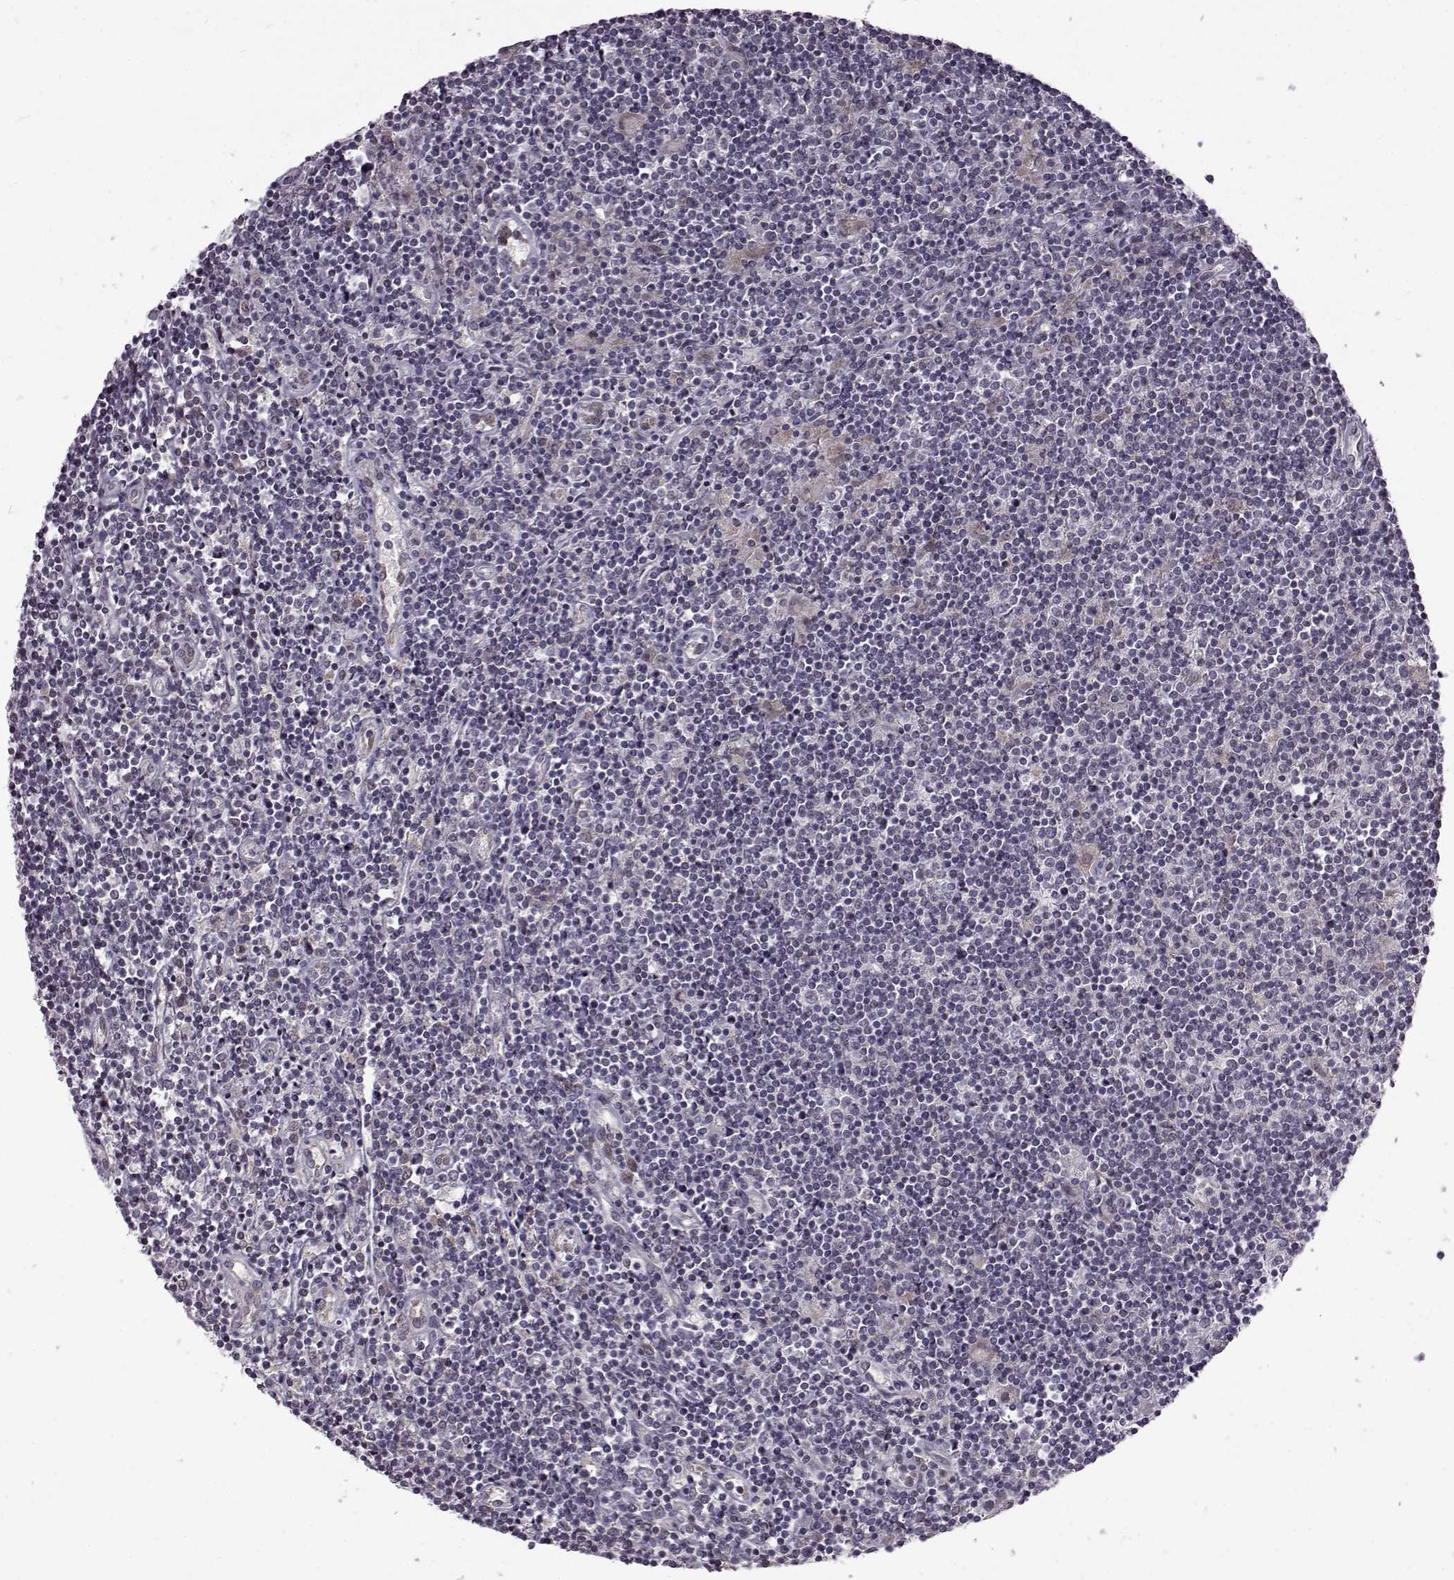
{"staining": {"intensity": "negative", "quantity": "none", "location": "none"}, "tissue": "lymphoma", "cell_type": "Tumor cells", "image_type": "cancer", "snomed": [{"axis": "morphology", "description": "Hodgkin's disease, NOS"}, {"axis": "topography", "description": "Lymph node"}], "caption": "The photomicrograph shows no significant positivity in tumor cells of Hodgkin's disease.", "gene": "B3GNT6", "patient": {"sex": "male", "age": 40}}